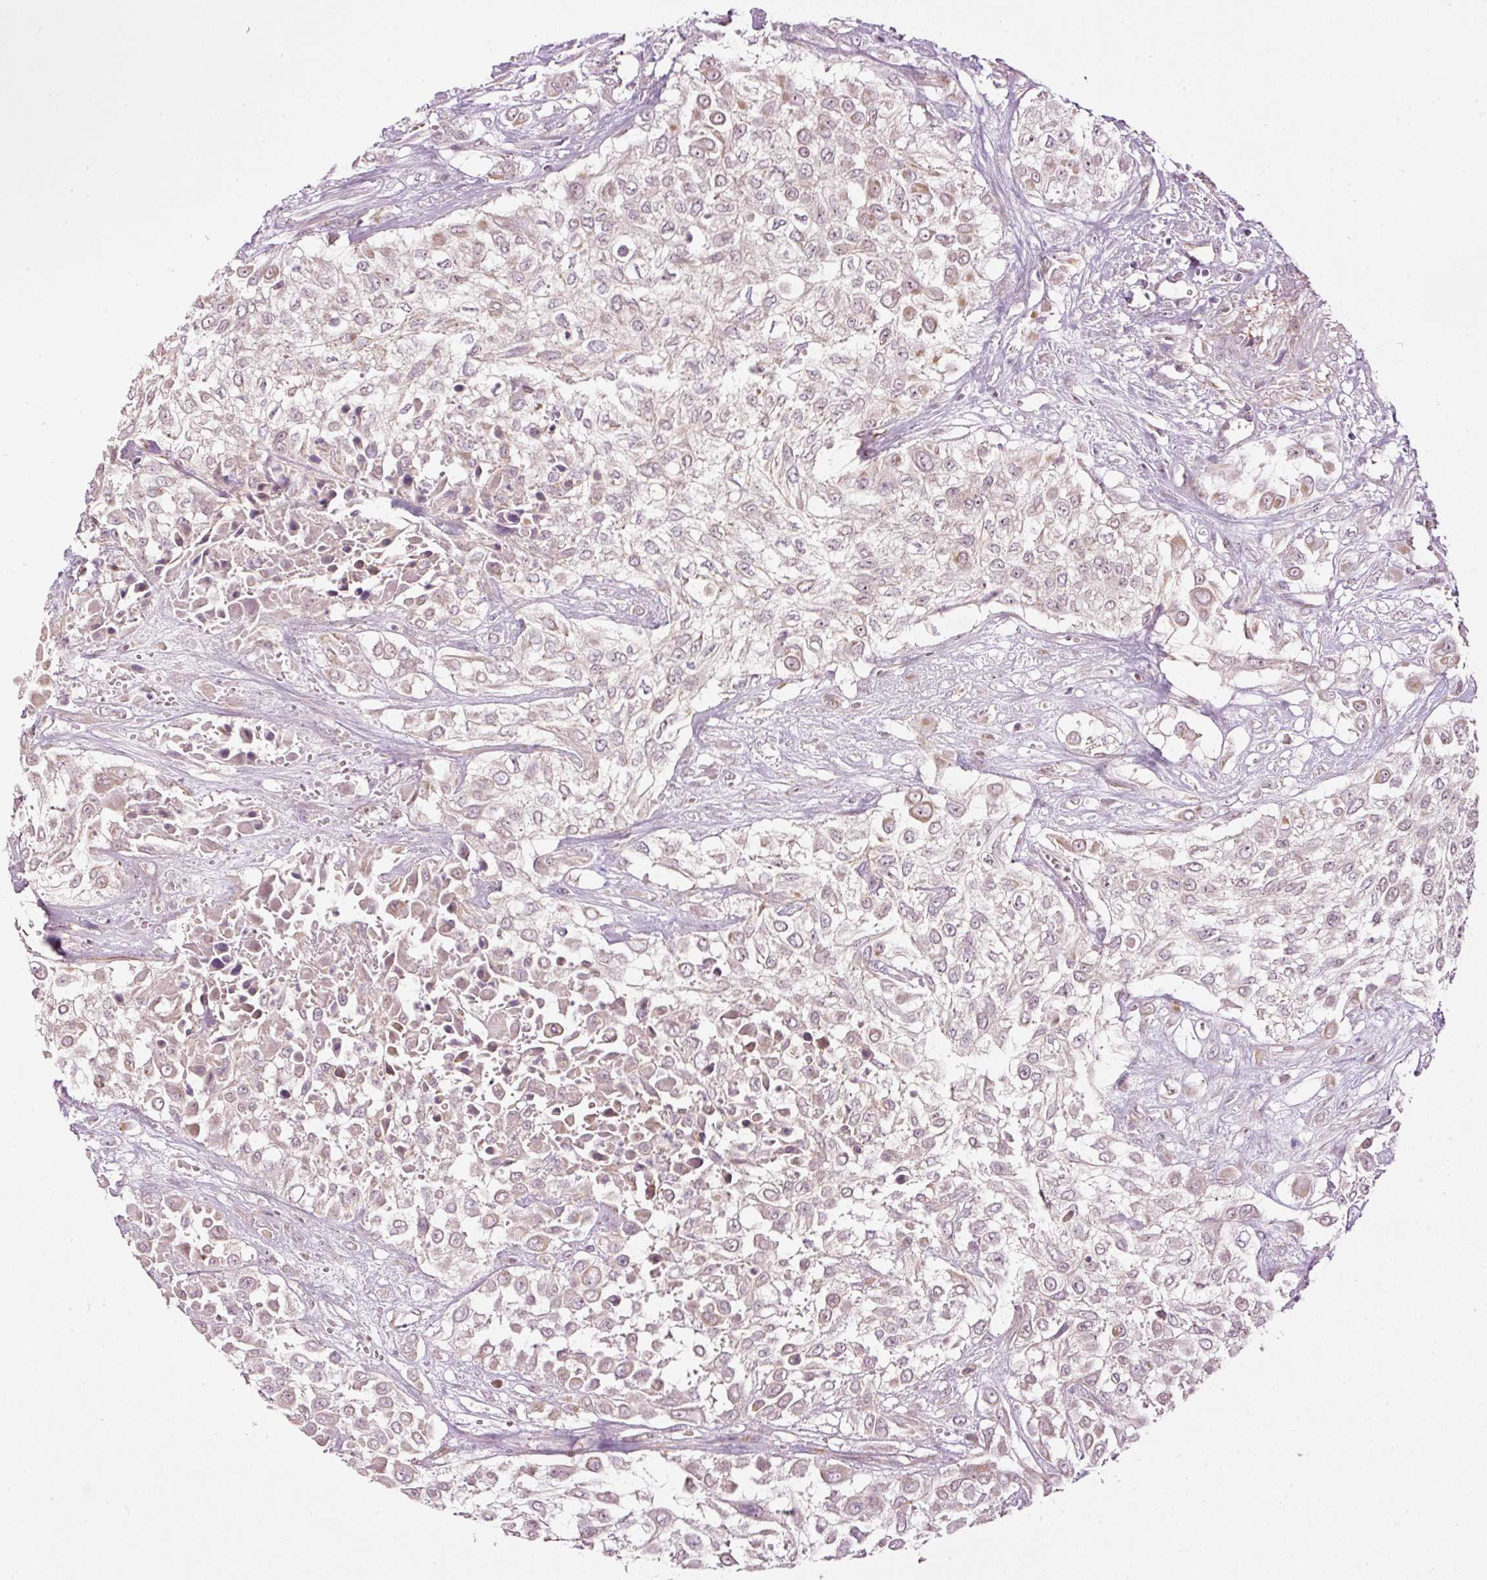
{"staining": {"intensity": "weak", "quantity": "<25%", "location": "cytoplasmic/membranous"}, "tissue": "urothelial cancer", "cell_type": "Tumor cells", "image_type": "cancer", "snomed": [{"axis": "morphology", "description": "Urothelial carcinoma, High grade"}, {"axis": "topography", "description": "Urinary bladder"}], "caption": "Immunohistochemistry histopathology image of high-grade urothelial carcinoma stained for a protein (brown), which displays no expression in tumor cells.", "gene": "CDC20B", "patient": {"sex": "male", "age": 57}}